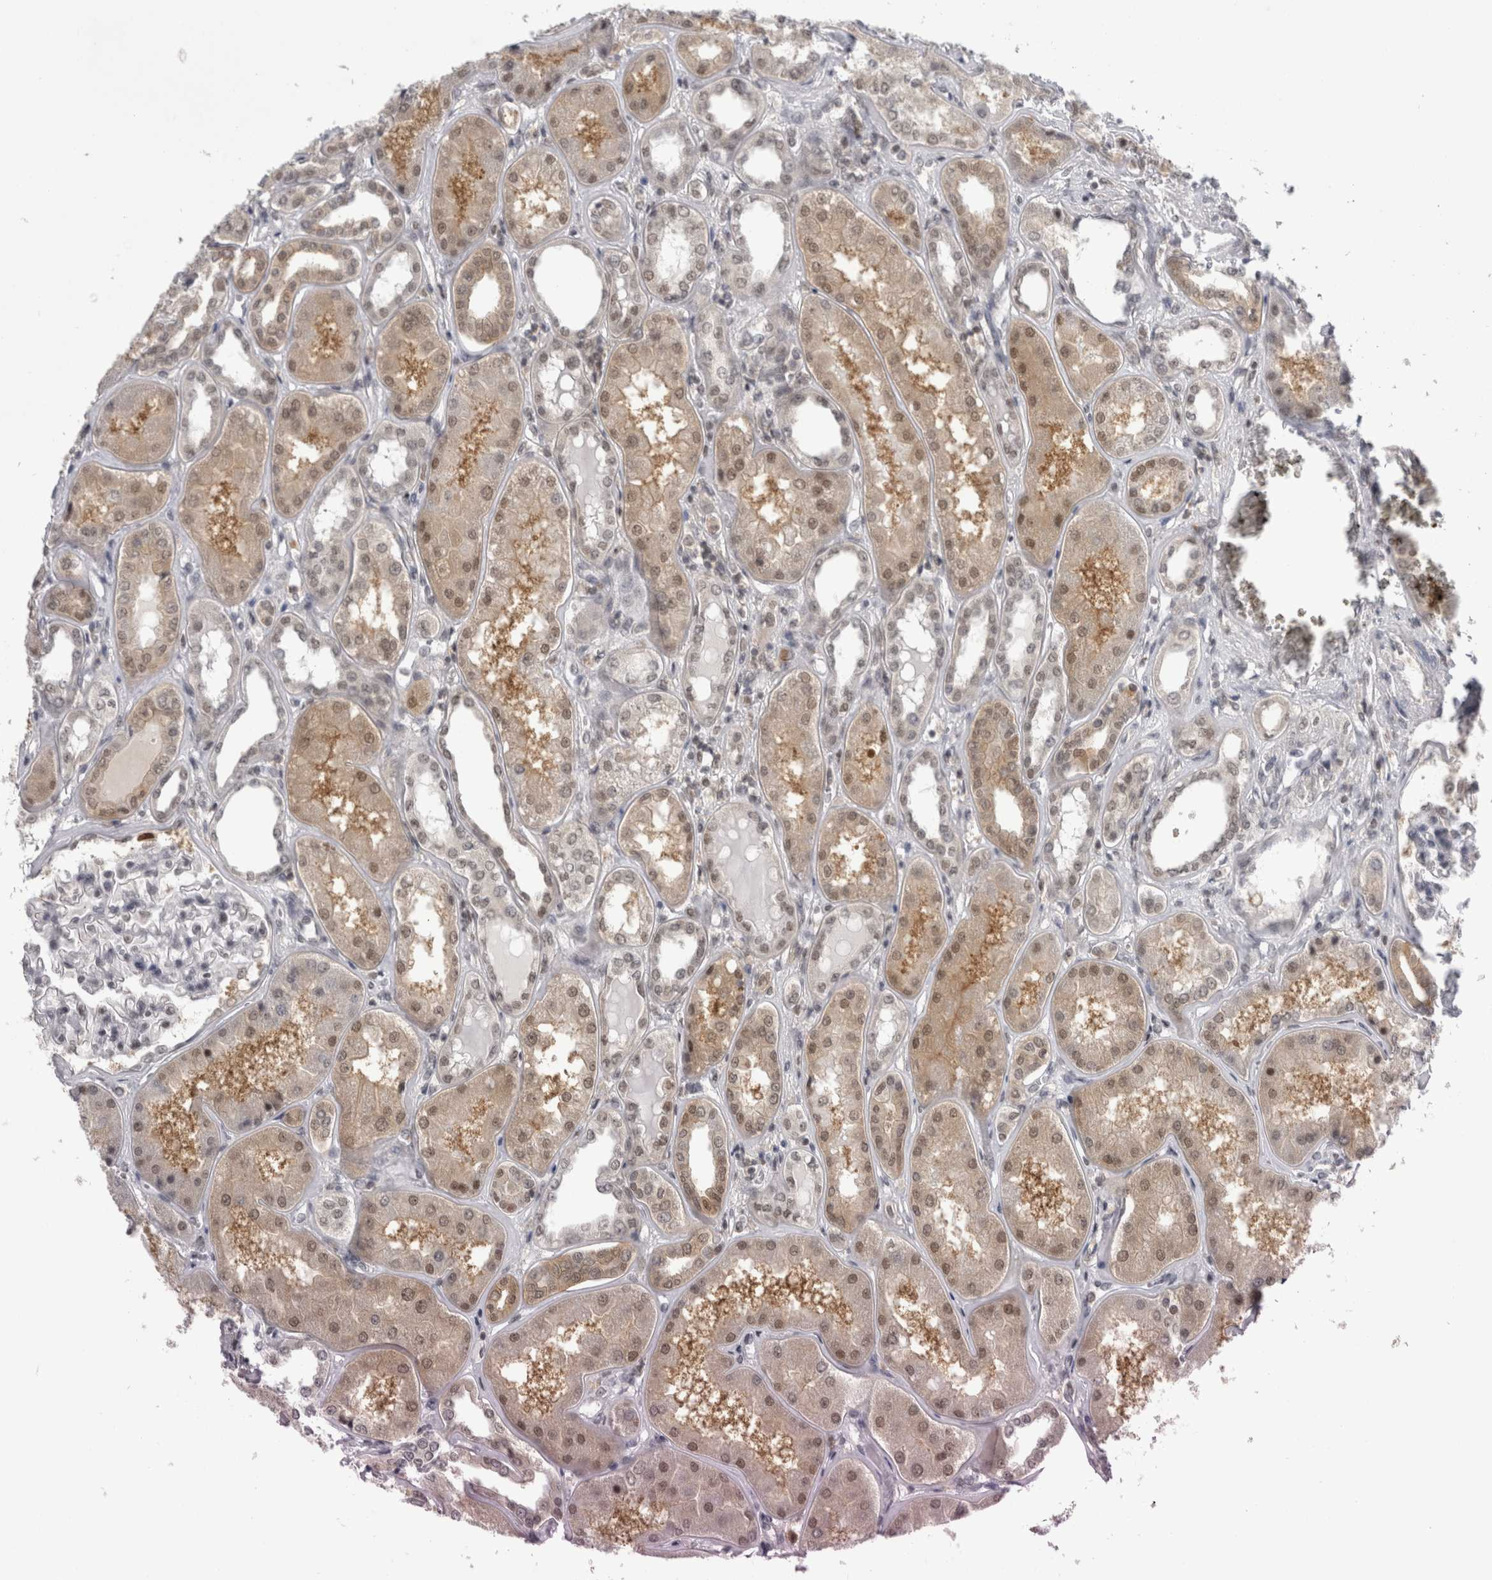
{"staining": {"intensity": "moderate", "quantity": "<25%", "location": "nuclear"}, "tissue": "kidney", "cell_type": "Cells in glomeruli", "image_type": "normal", "snomed": [{"axis": "morphology", "description": "Normal tissue, NOS"}, {"axis": "topography", "description": "Kidney"}], "caption": "Approximately <25% of cells in glomeruli in unremarkable kidney exhibit moderate nuclear protein staining as visualized by brown immunohistochemical staining.", "gene": "PSMB2", "patient": {"sex": "female", "age": 56}}